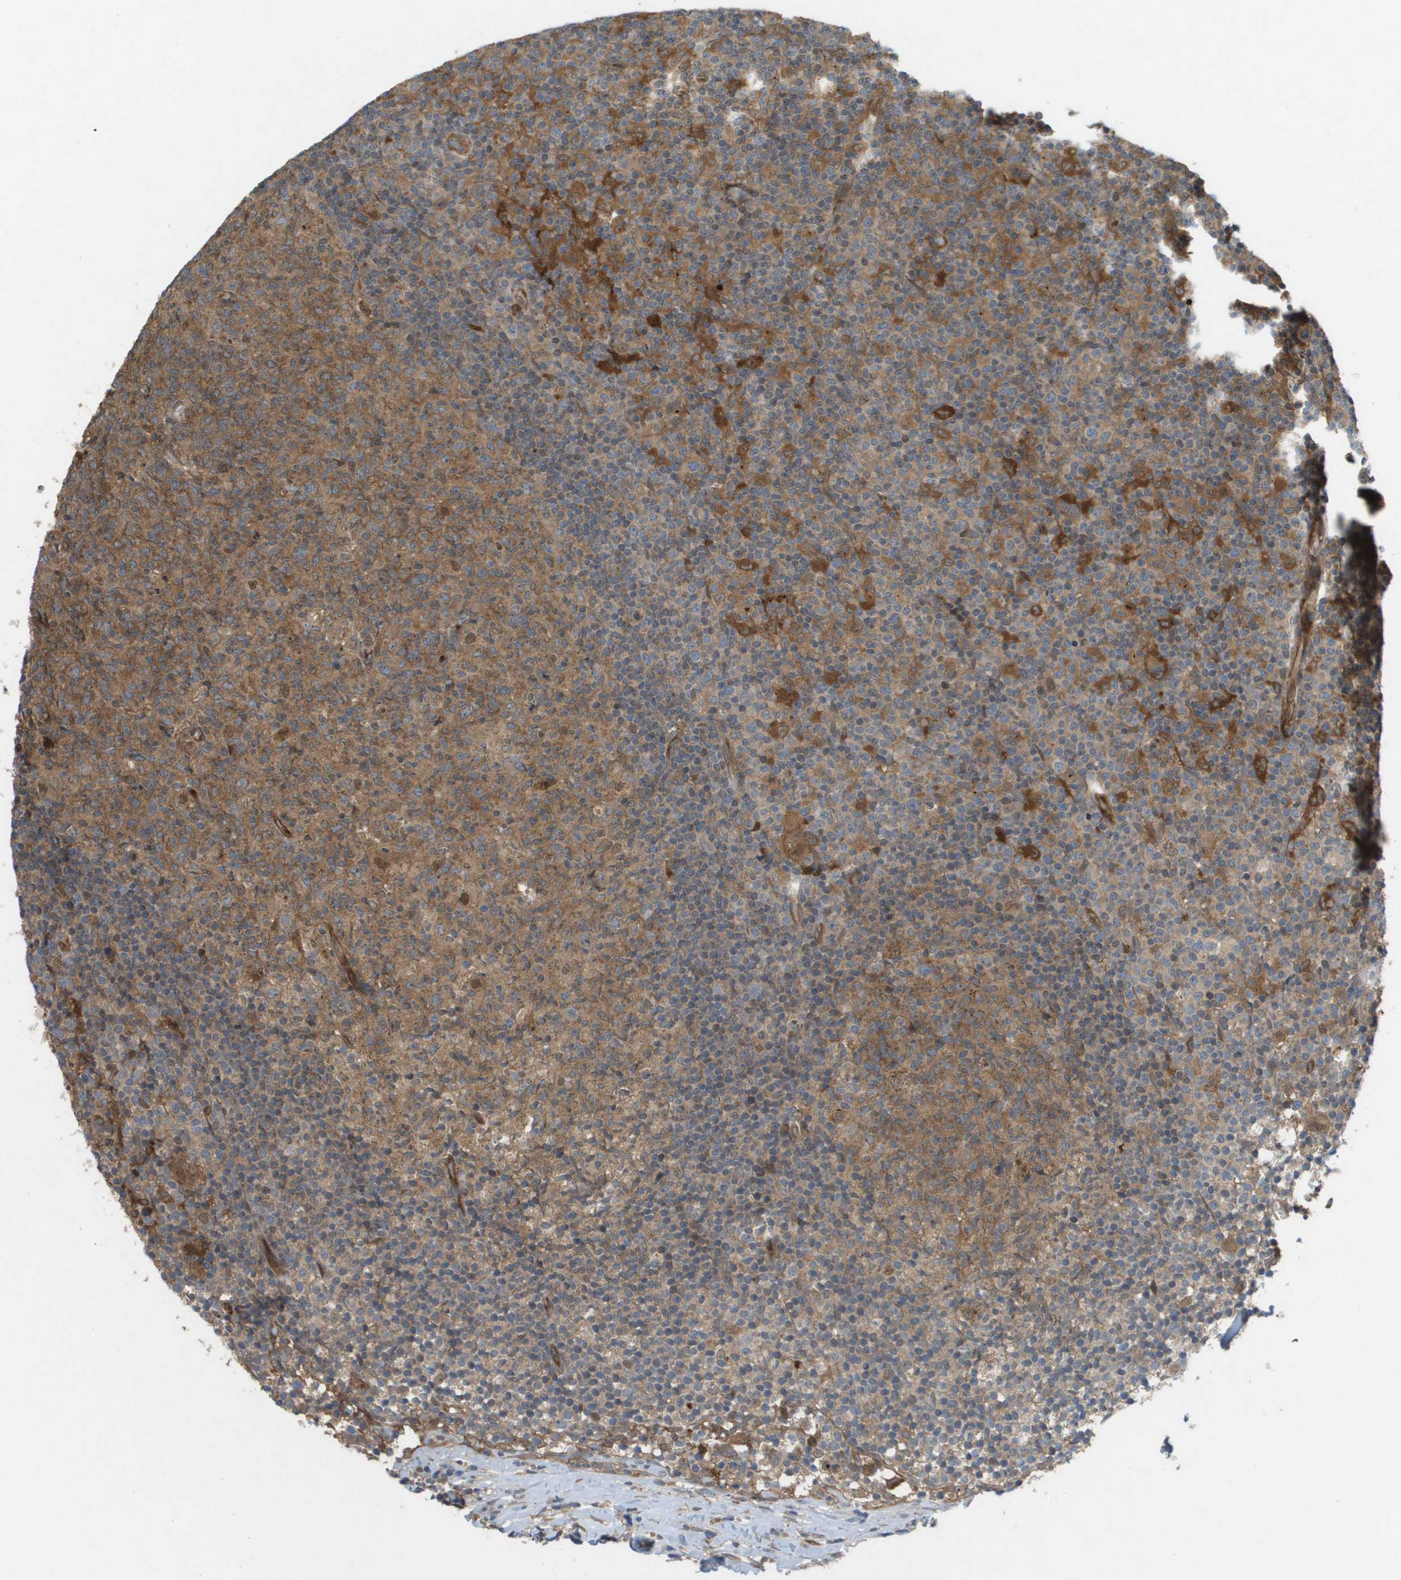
{"staining": {"intensity": "moderate", "quantity": ">75%", "location": "cytoplasmic/membranous"}, "tissue": "lymph node", "cell_type": "Germinal center cells", "image_type": "normal", "snomed": [{"axis": "morphology", "description": "Normal tissue, NOS"}, {"axis": "morphology", "description": "Inflammation, NOS"}, {"axis": "topography", "description": "Lymph node"}], "caption": "Immunohistochemical staining of normal lymph node displays >75% levels of moderate cytoplasmic/membranous protein staining in approximately >75% of germinal center cells.", "gene": "PALD1", "patient": {"sex": "male", "age": 55}}